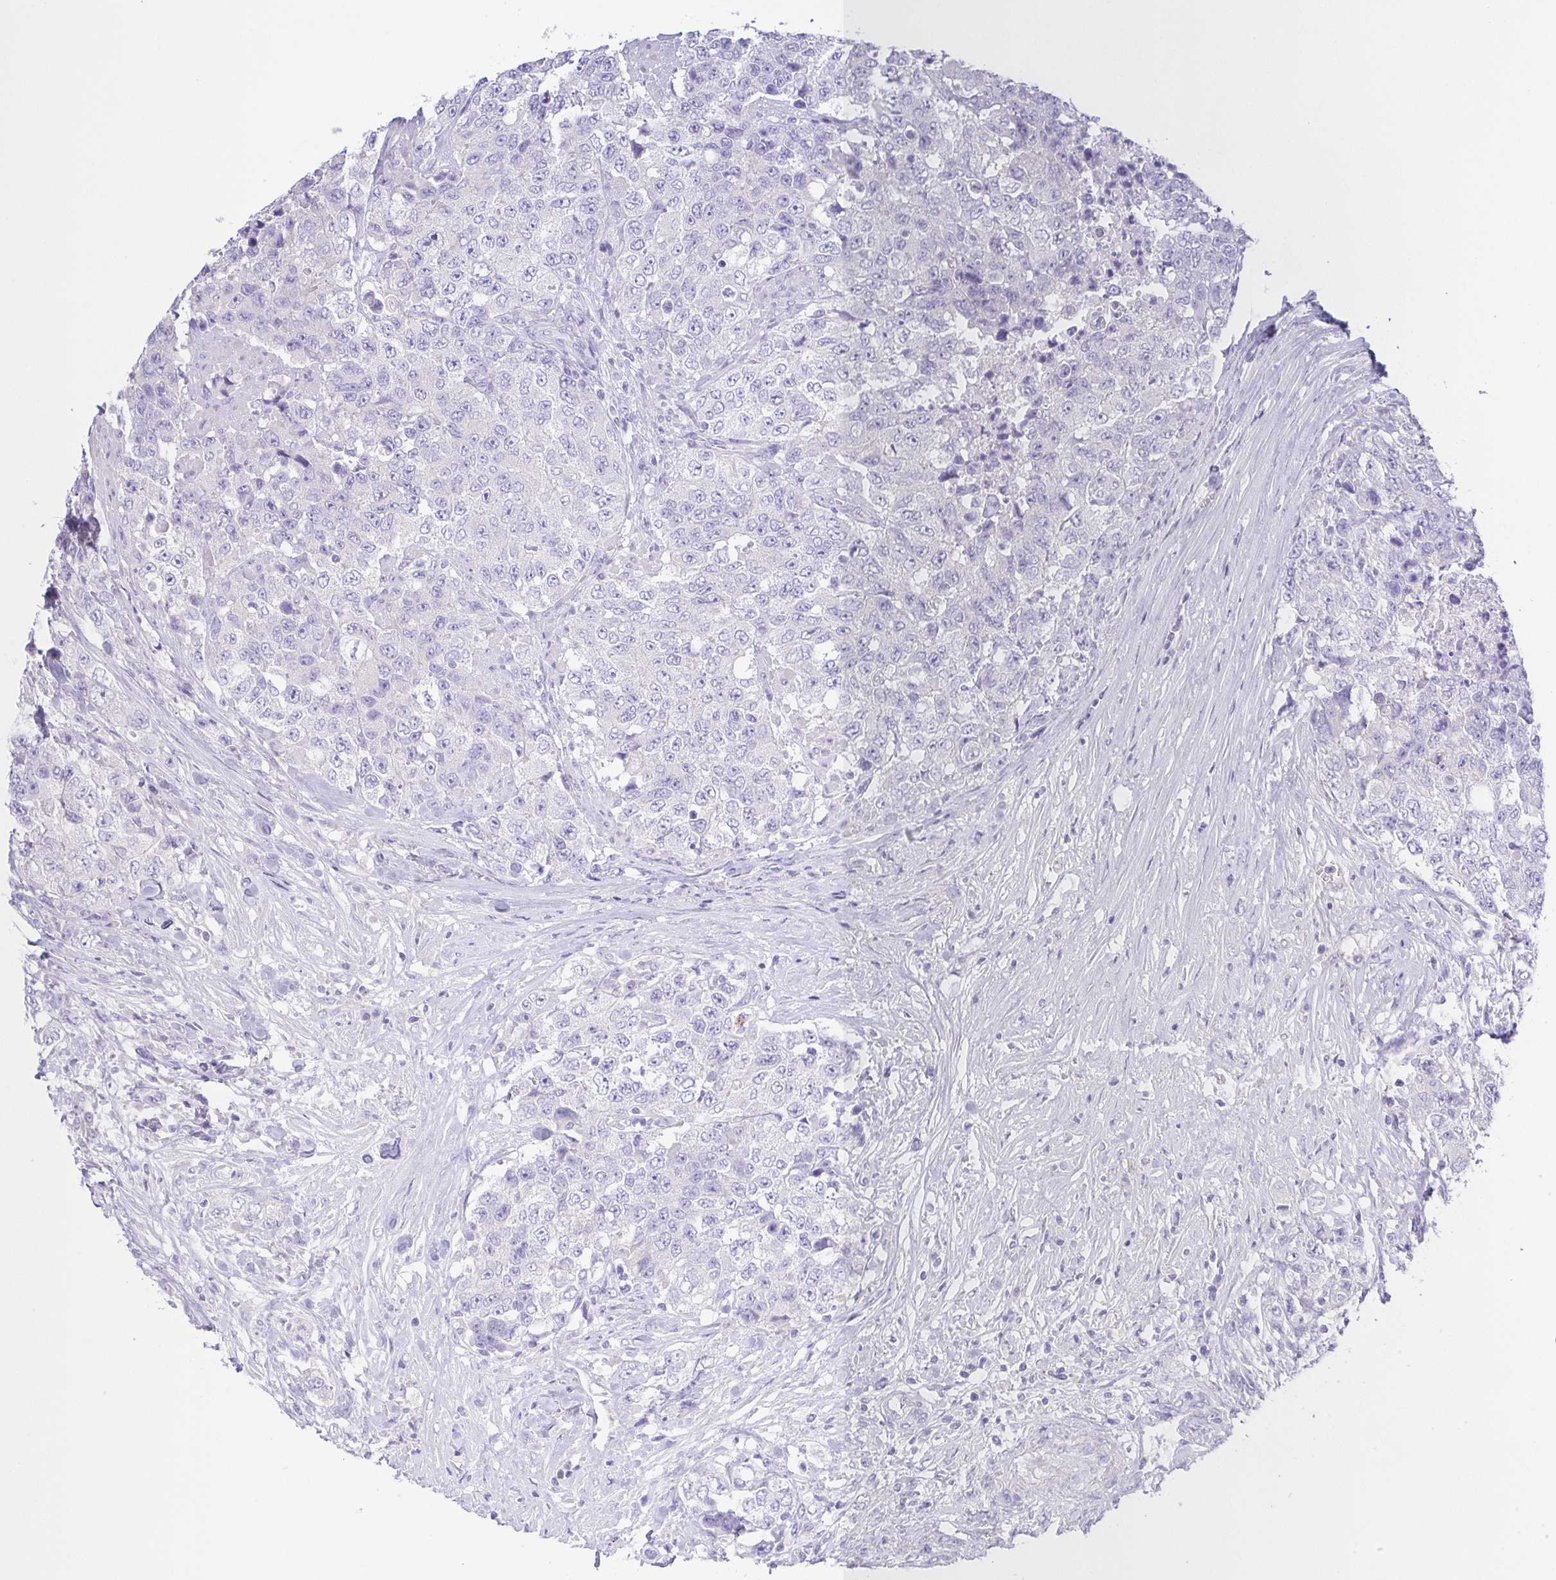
{"staining": {"intensity": "negative", "quantity": "none", "location": "none"}, "tissue": "urothelial cancer", "cell_type": "Tumor cells", "image_type": "cancer", "snomed": [{"axis": "morphology", "description": "Urothelial carcinoma, High grade"}, {"axis": "topography", "description": "Urinary bladder"}], "caption": "Tumor cells show no significant staining in high-grade urothelial carcinoma.", "gene": "PKDREJ", "patient": {"sex": "female", "age": 78}}